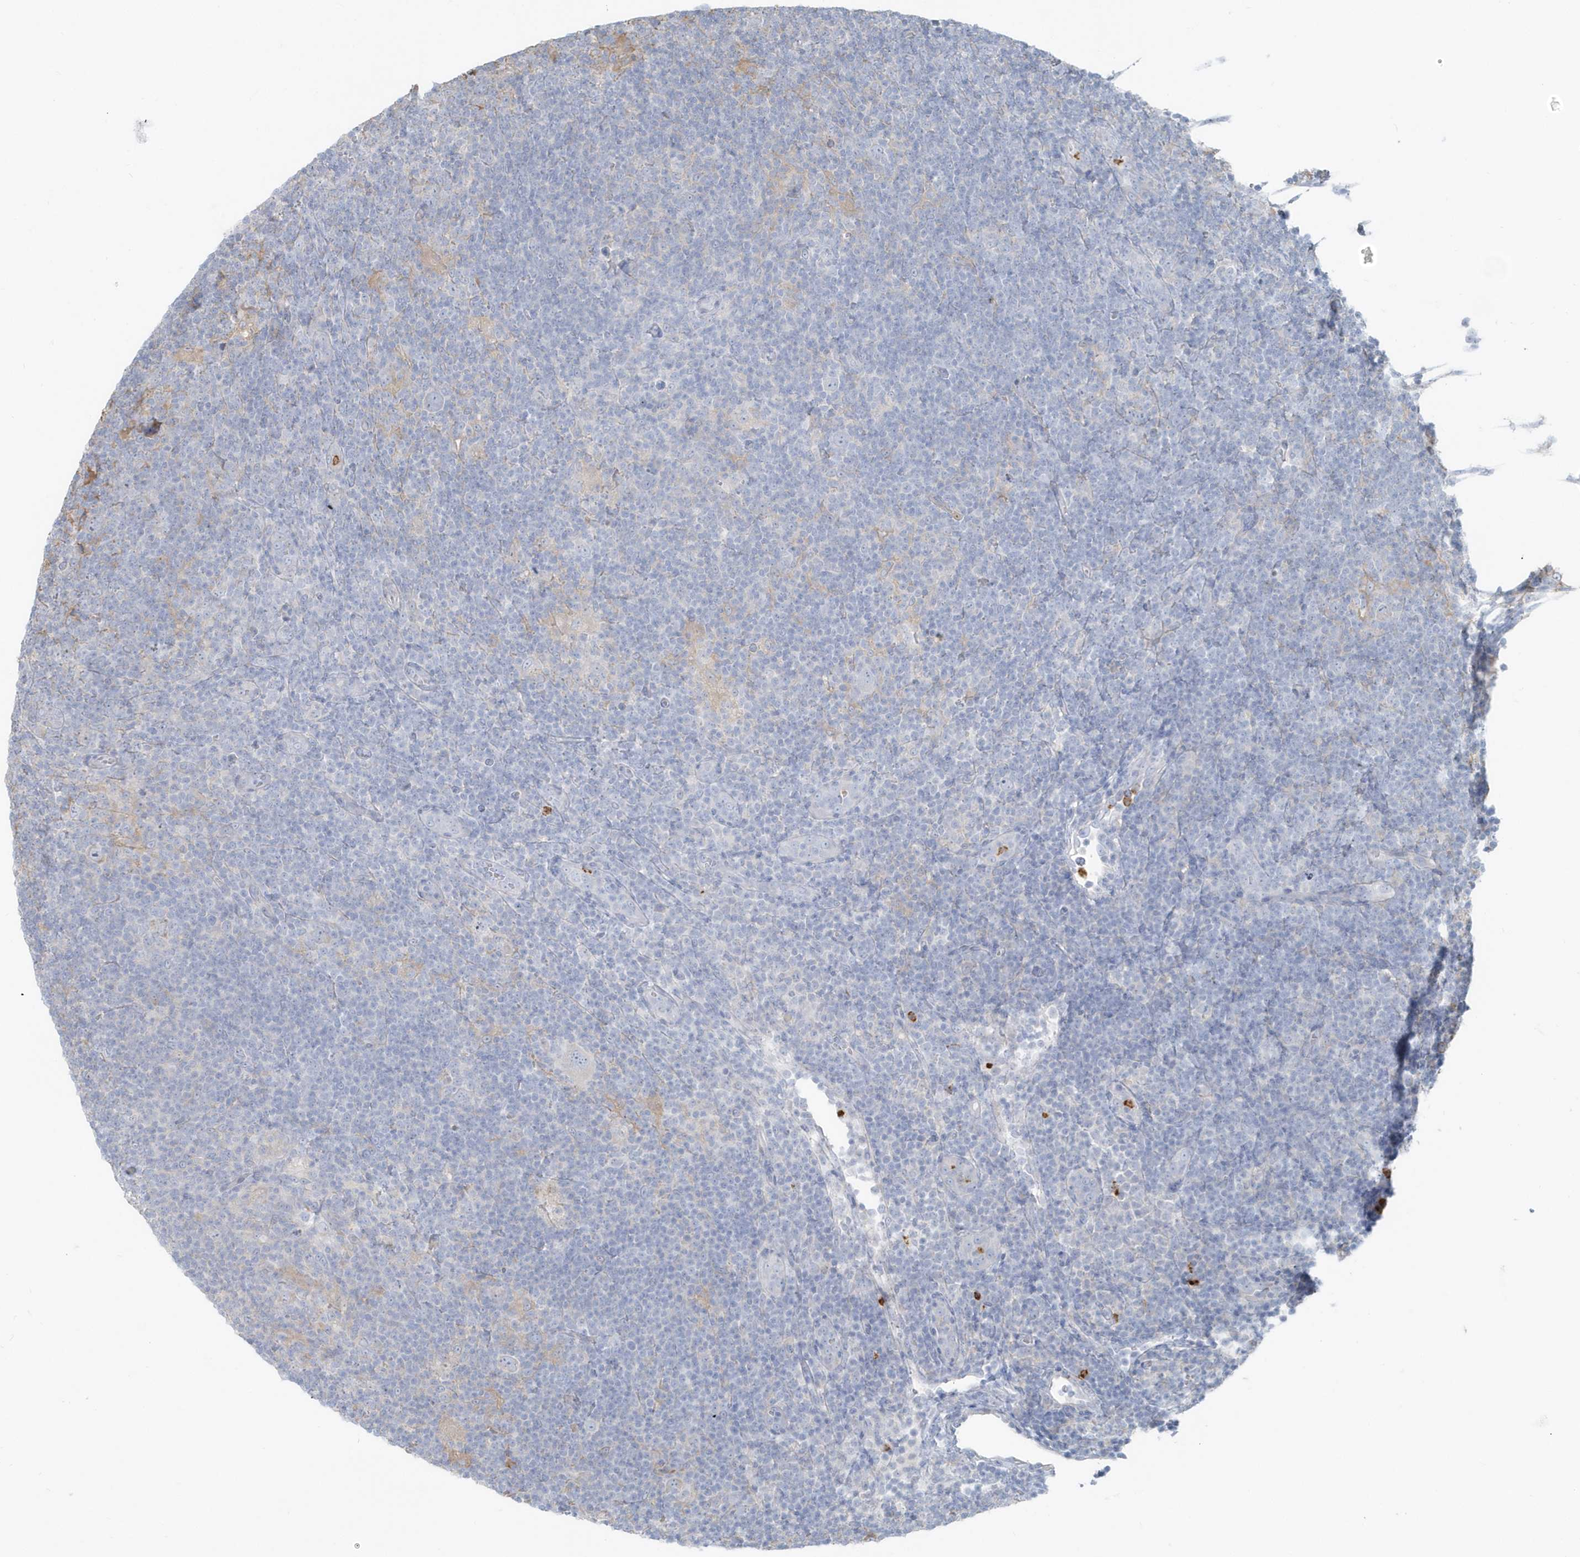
{"staining": {"intensity": "negative", "quantity": "none", "location": "none"}, "tissue": "lymphoma", "cell_type": "Tumor cells", "image_type": "cancer", "snomed": [{"axis": "morphology", "description": "Hodgkin's disease, NOS"}, {"axis": "topography", "description": "Lymph node"}], "caption": "Immunohistochemistry (IHC) image of Hodgkin's disease stained for a protein (brown), which shows no positivity in tumor cells.", "gene": "CCNJ", "patient": {"sex": "female", "age": 57}}